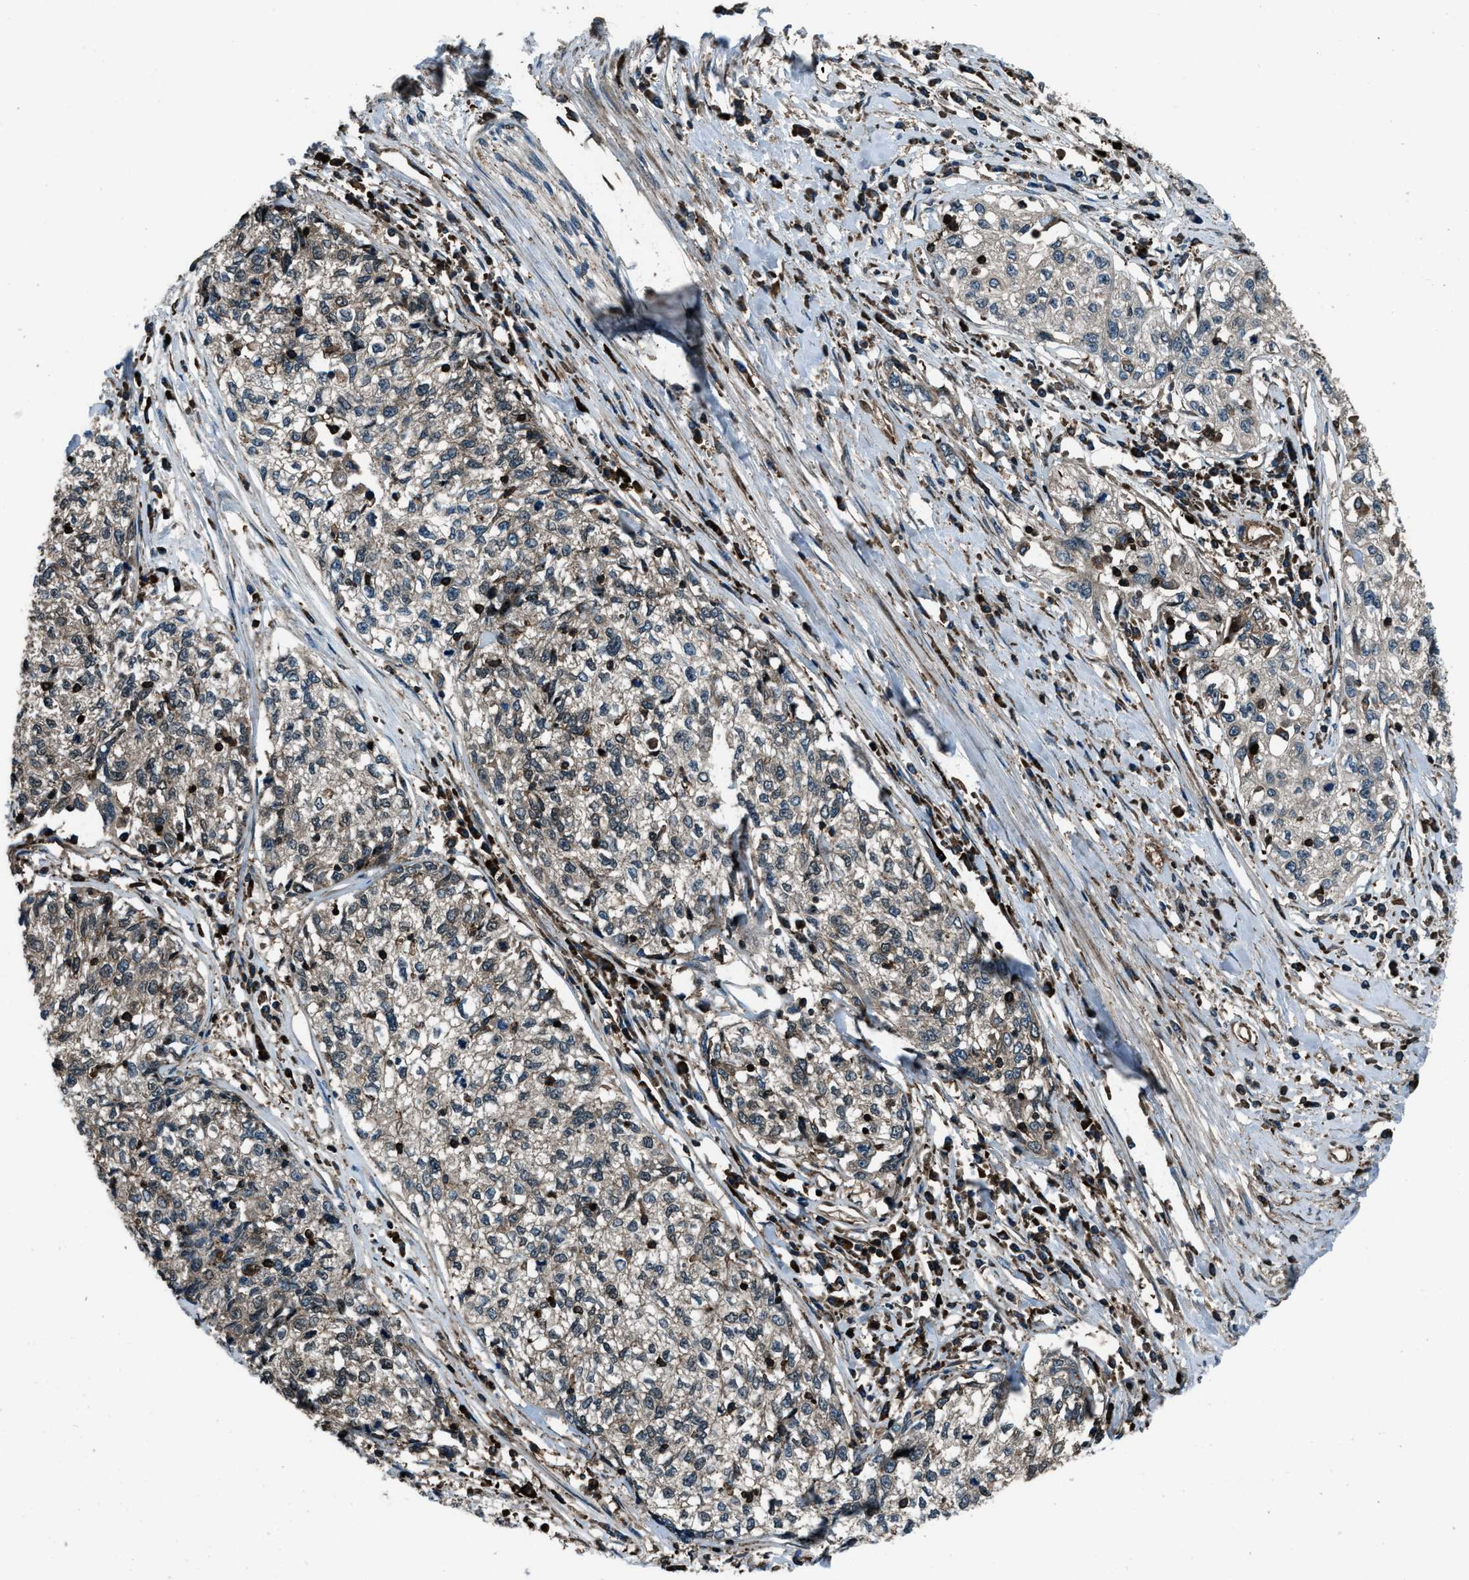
{"staining": {"intensity": "weak", "quantity": "25%-75%", "location": "cytoplasmic/membranous"}, "tissue": "cervical cancer", "cell_type": "Tumor cells", "image_type": "cancer", "snomed": [{"axis": "morphology", "description": "Squamous cell carcinoma, NOS"}, {"axis": "topography", "description": "Cervix"}], "caption": "Immunohistochemical staining of squamous cell carcinoma (cervical) shows weak cytoplasmic/membranous protein staining in approximately 25%-75% of tumor cells.", "gene": "SNX30", "patient": {"sex": "female", "age": 57}}